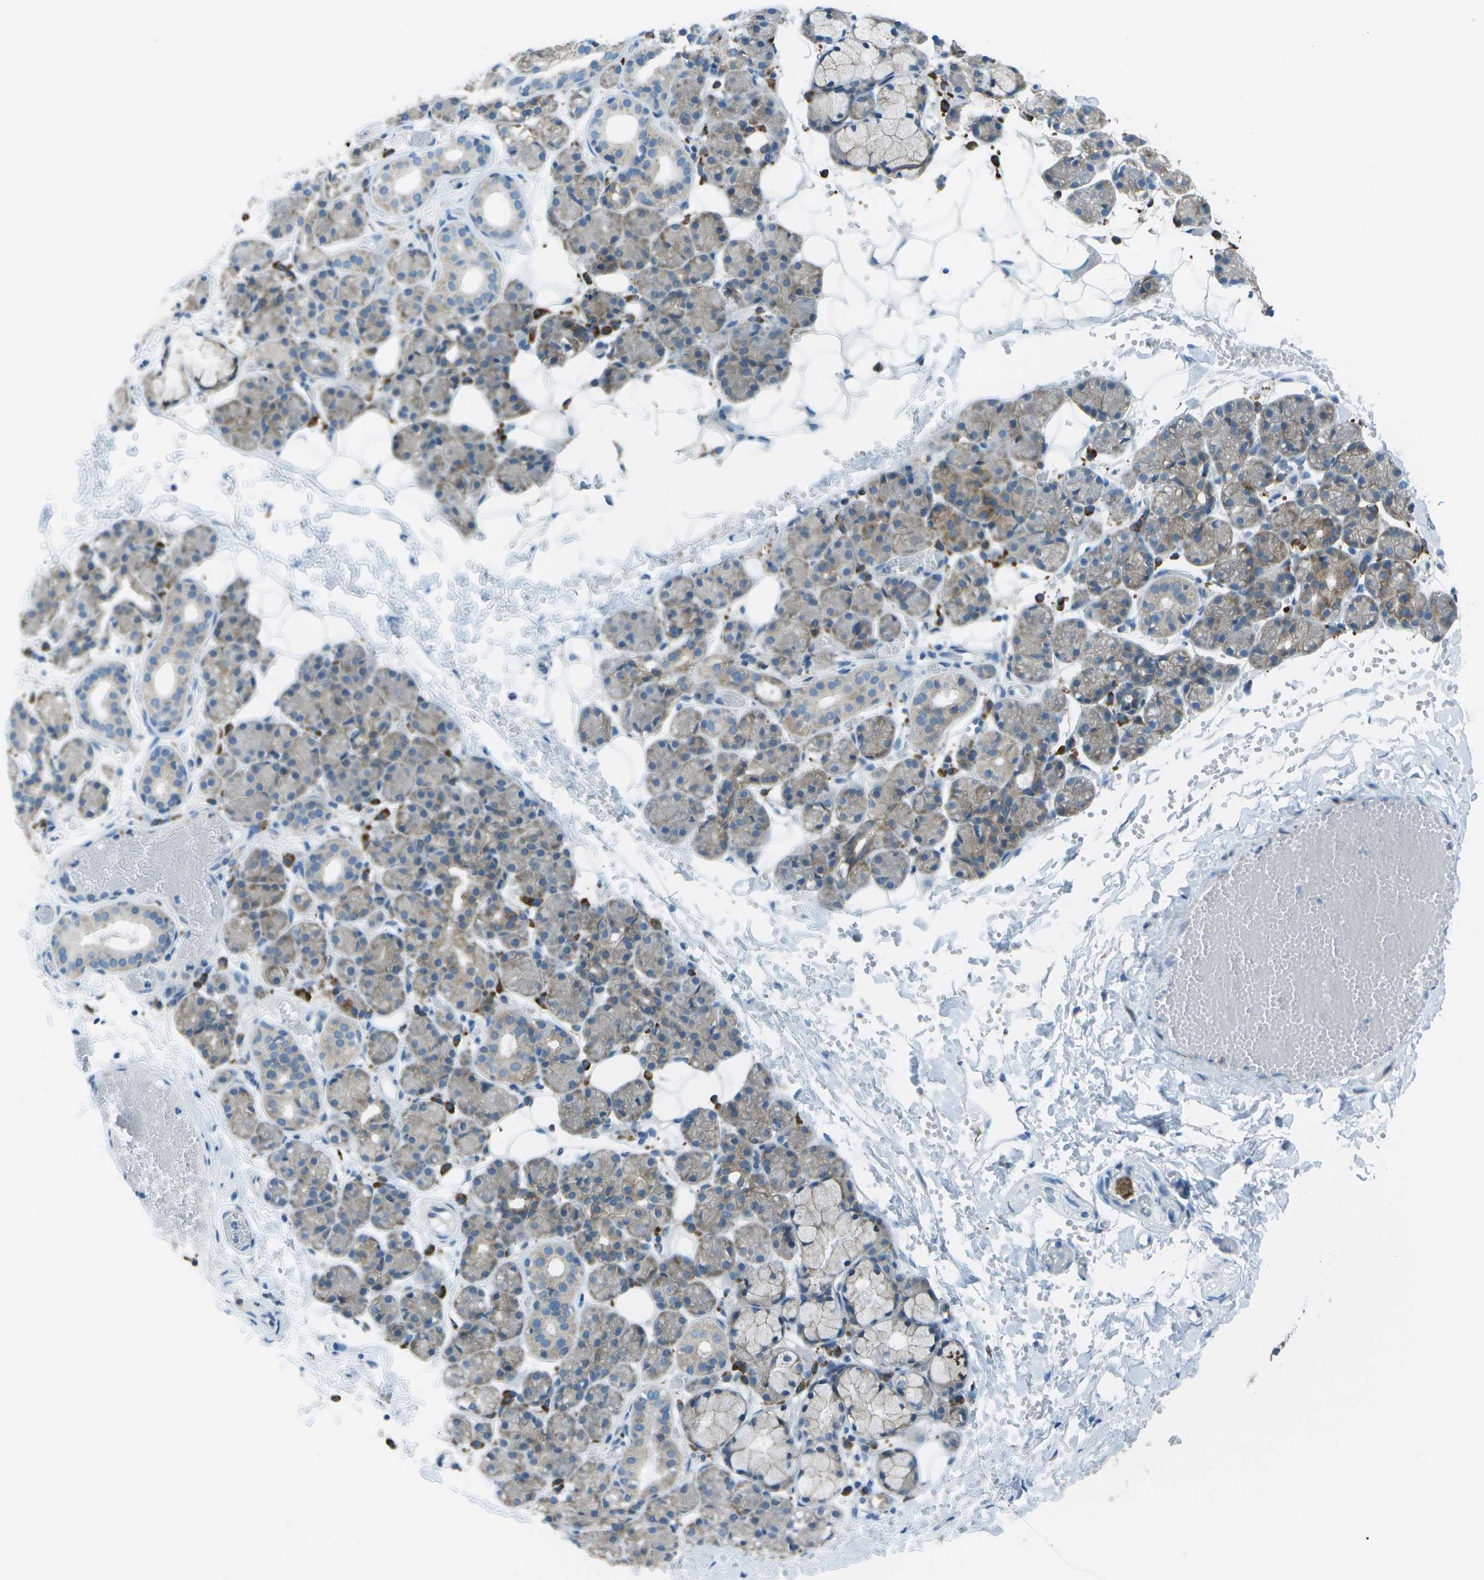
{"staining": {"intensity": "weak", "quantity": "25%-75%", "location": "cytoplasmic/membranous"}, "tissue": "salivary gland", "cell_type": "Glandular cells", "image_type": "normal", "snomed": [{"axis": "morphology", "description": "Normal tissue, NOS"}, {"axis": "topography", "description": "Salivary gland"}], "caption": "Glandular cells reveal weak cytoplasmic/membranous staining in about 25%-75% of cells in normal salivary gland.", "gene": "KCTD3", "patient": {"sex": "male", "age": 63}}